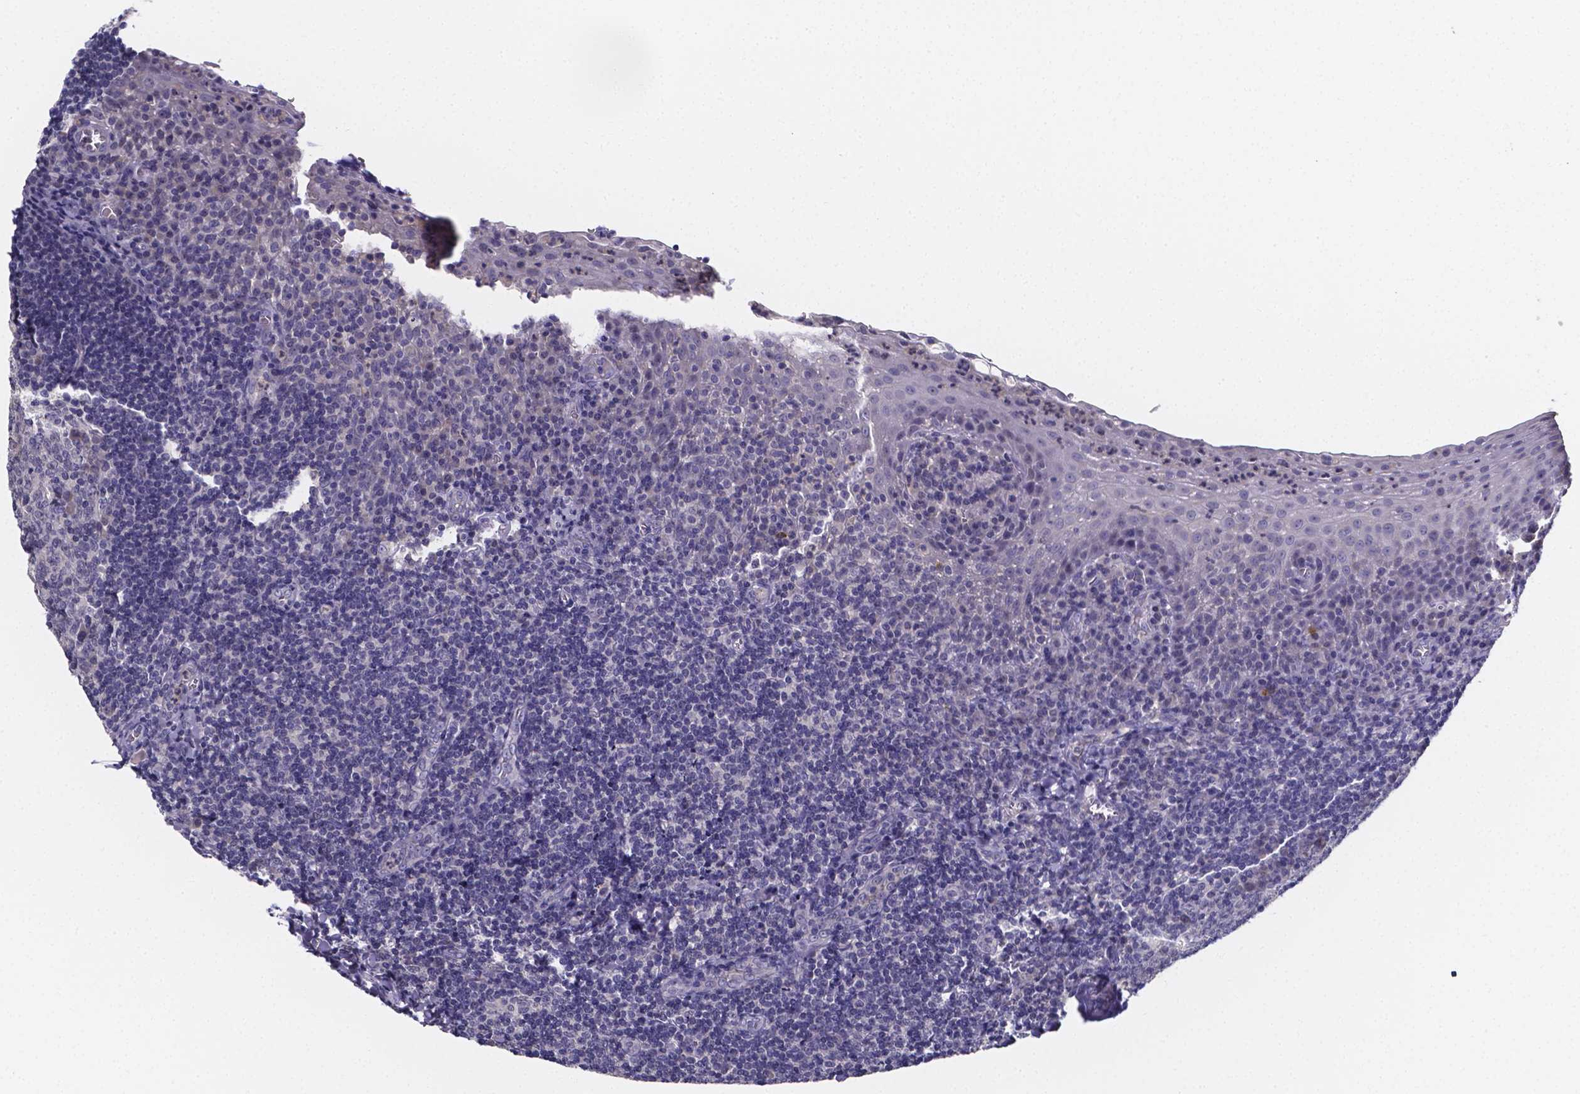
{"staining": {"intensity": "negative", "quantity": "none", "location": "none"}, "tissue": "tonsil", "cell_type": "Germinal center cells", "image_type": "normal", "snomed": [{"axis": "morphology", "description": "Normal tissue, NOS"}, {"axis": "morphology", "description": "Inflammation, NOS"}, {"axis": "topography", "description": "Tonsil"}], "caption": "Germinal center cells show no significant positivity in benign tonsil. The staining was performed using DAB (3,3'-diaminobenzidine) to visualize the protein expression in brown, while the nuclei were stained in blue with hematoxylin (Magnification: 20x).", "gene": "IZUMO1", "patient": {"sex": "female", "age": 31}}